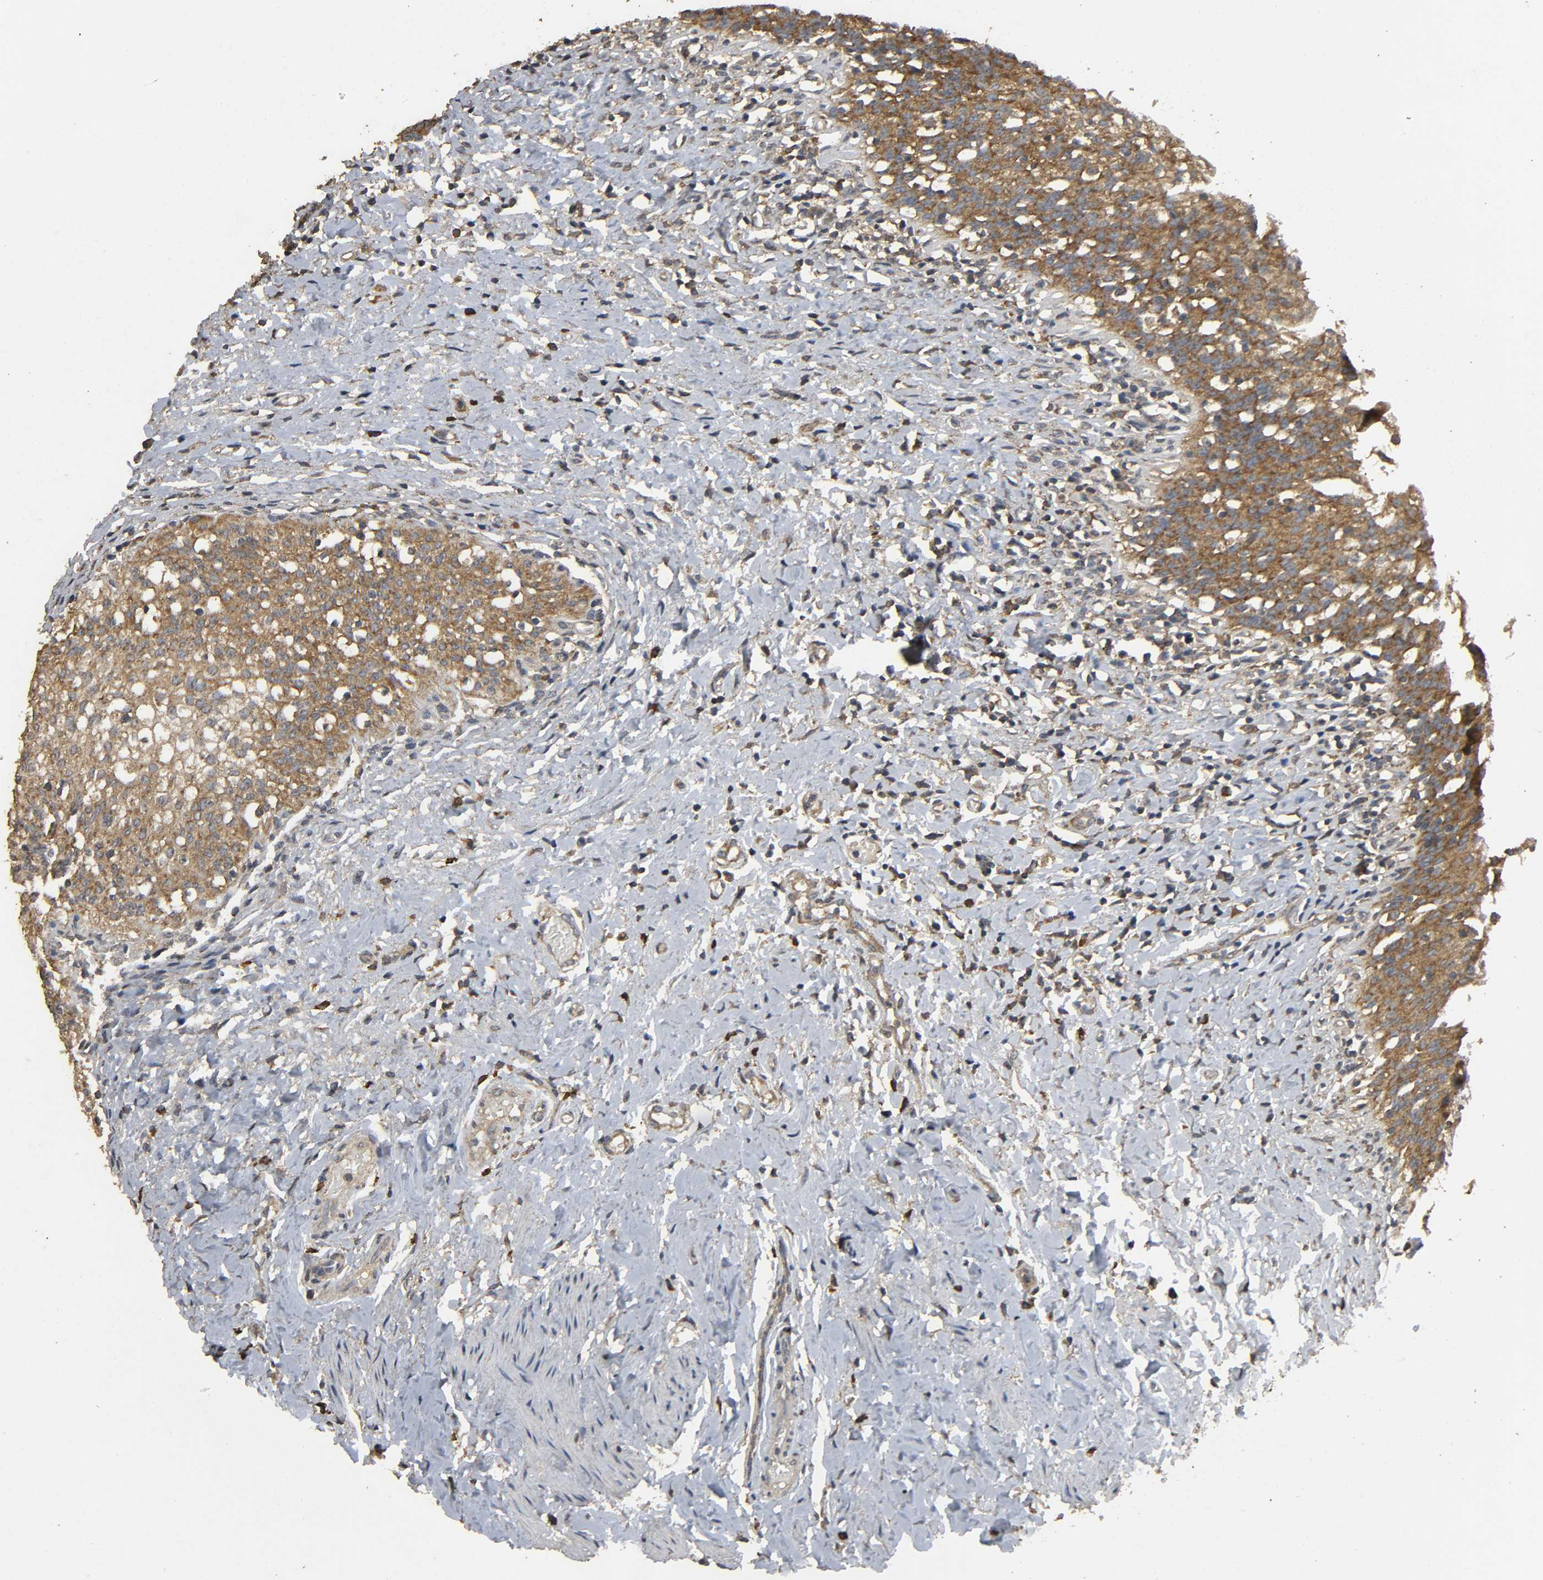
{"staining": {"intensity": "strong", "quantity": ">75%", "location": "cytoplasmic/membranous"}, "tissue": "urinary bladder", "cell_type": "Urothelial cells", "image_type": "normal", "snomed": [{"axis": "morphology", "description": "Normal tissue, NOS"}, {"axis": "topography", "description": "Urinary bladder"}], "caption": "Urothelial cells display high levels of strong cytoplasmic/membranous staining in about >75% of cells in normal human urinary bladder.", "gene": "DDX6", "patient": {"sex": "female", "age": 80}}